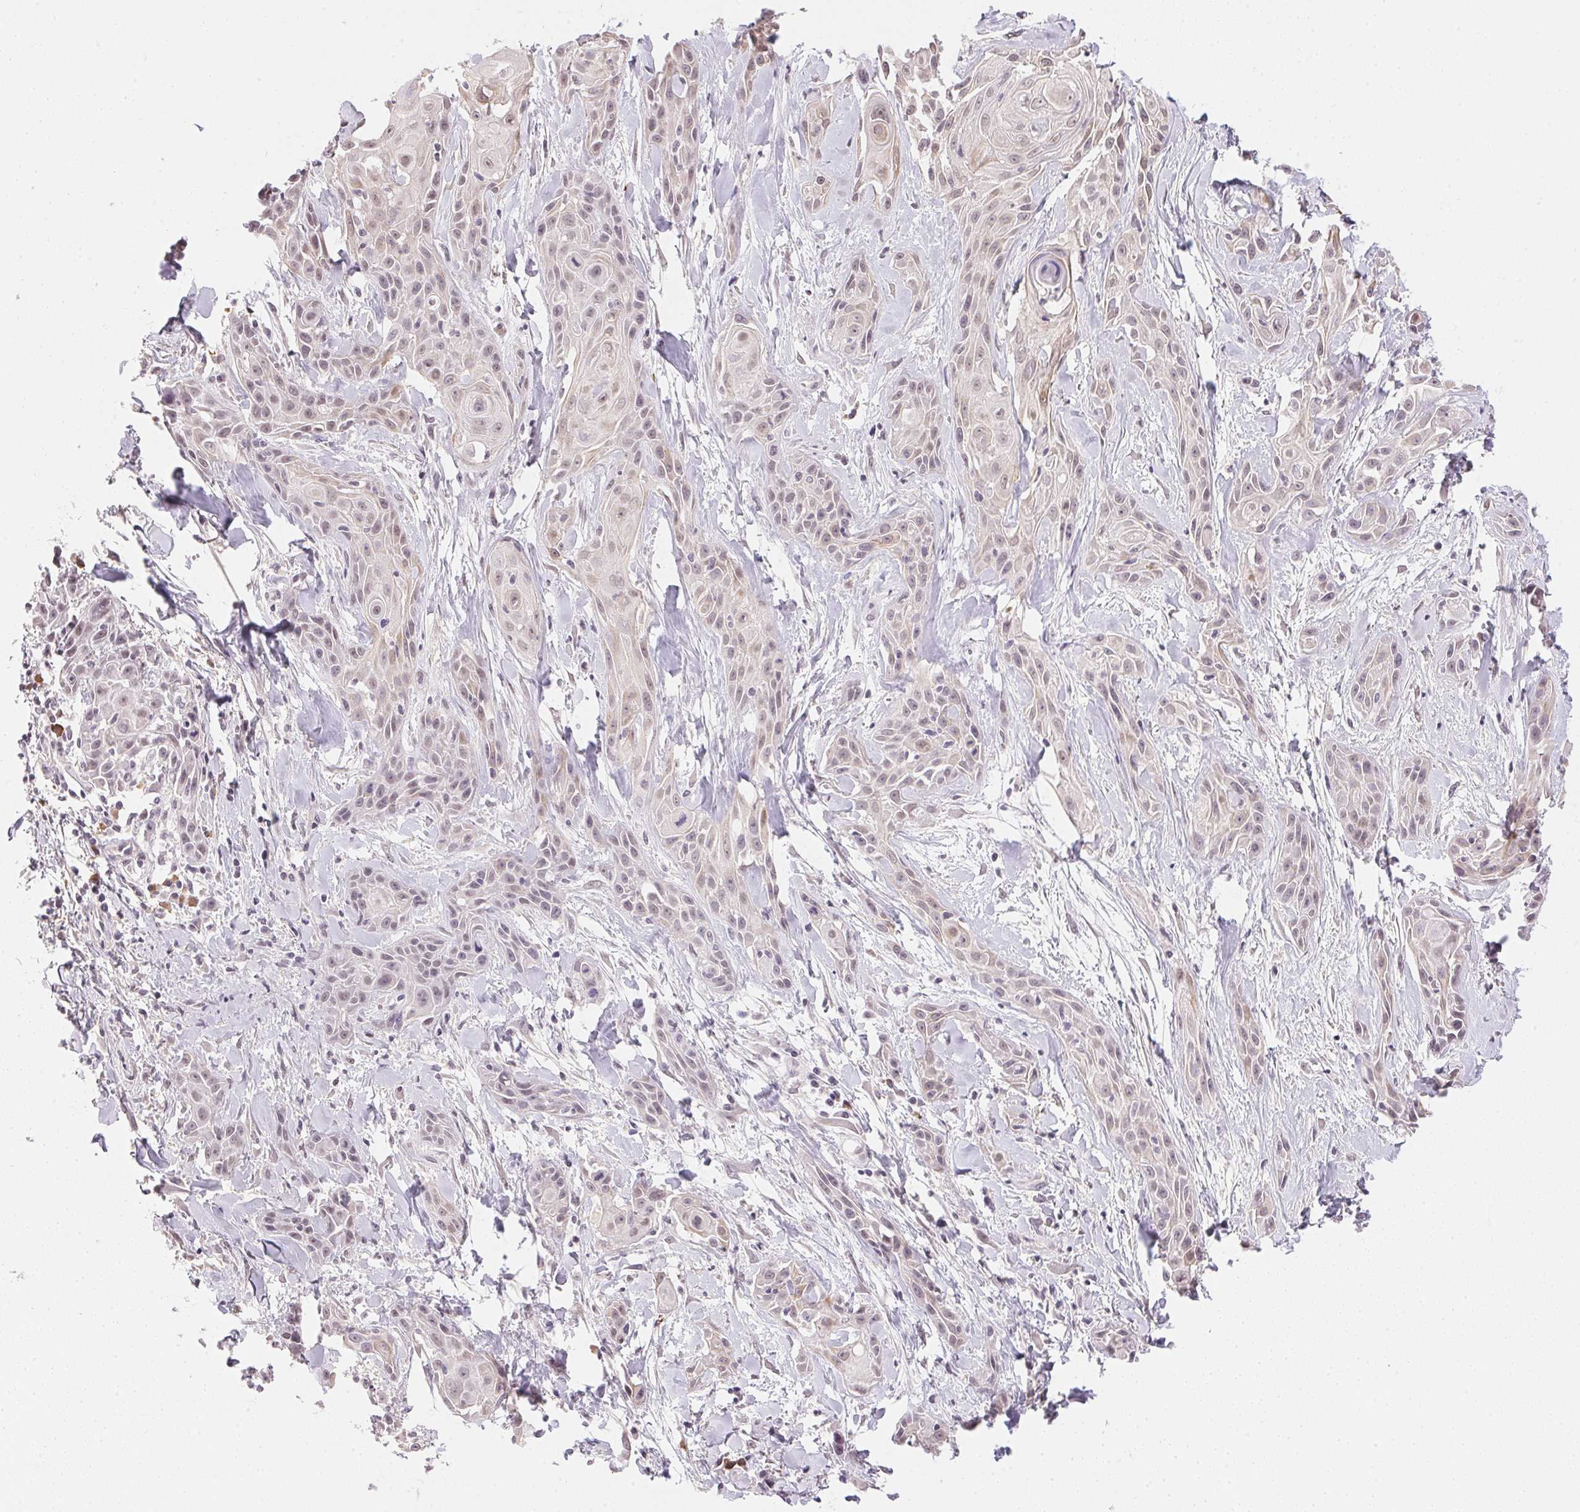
{"staining": {"intensity": "weak", "quantity": "<25%", "location": "cytoplasmic/membranous"}, "tissue": "skin cancer", "cell_type": "Tumor cells", "image_type": "cancer", "snomed": [{"axis": "morphology", "description": "Squamous cell carcinoma, NOS"}, {"axis": "topography", "description": "Skin"}, {"axis": "topography", "description": "Anal"}], "caption": "A micrograph of skin cancer (squamous cell carcinoma) stained for a protein displays no brown staining in tumor cells.", "gene": "FNDC4", "patient": {"sex": "male", "age": 64}}